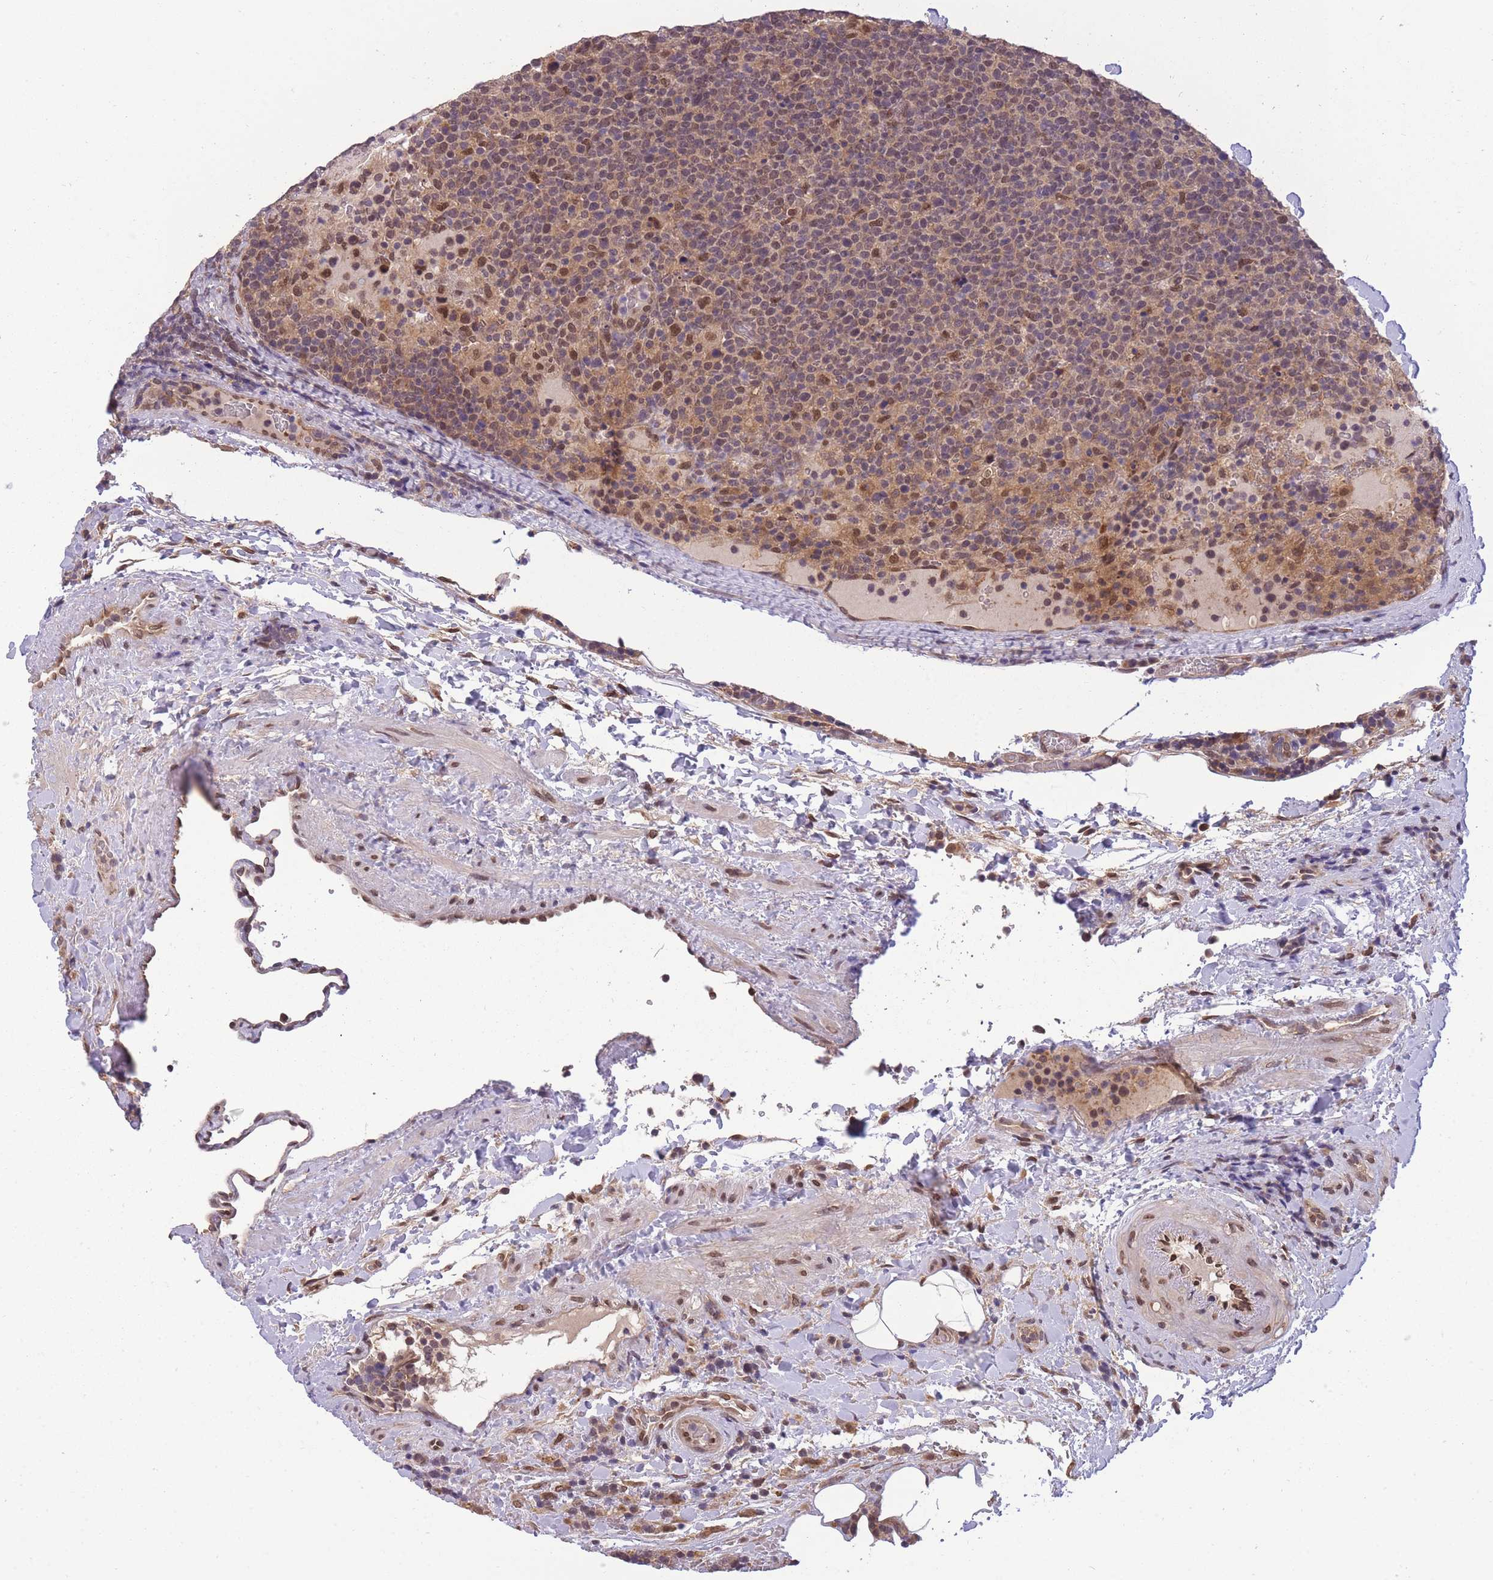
{"staining": {"intensity": "moderate", "quantity": ">75%", "location": "cytoplasmic/membranous,nuclear"}, "tissue": "lymphoma", "cell_type": "Tumor cells", "image_type": "cancer", "snomed": [{"axis": "morphology", "description": "Malignant lymphoma, non-Hodgkin's type, High grade"}, {"axis": "topography", "description": "Lymph node"}], "caption": "This photomicrograph reveals immunohistochemistry (IHC) staining of malignant lymphoma, non-Hodgkin's type (high-grade), with medium moderate cytoplasmic/membranous and nuclear expression in approximately >75% of tumor cells.", "gene": "CDIP1", "patient": {"sex": "male", "age": 61}}